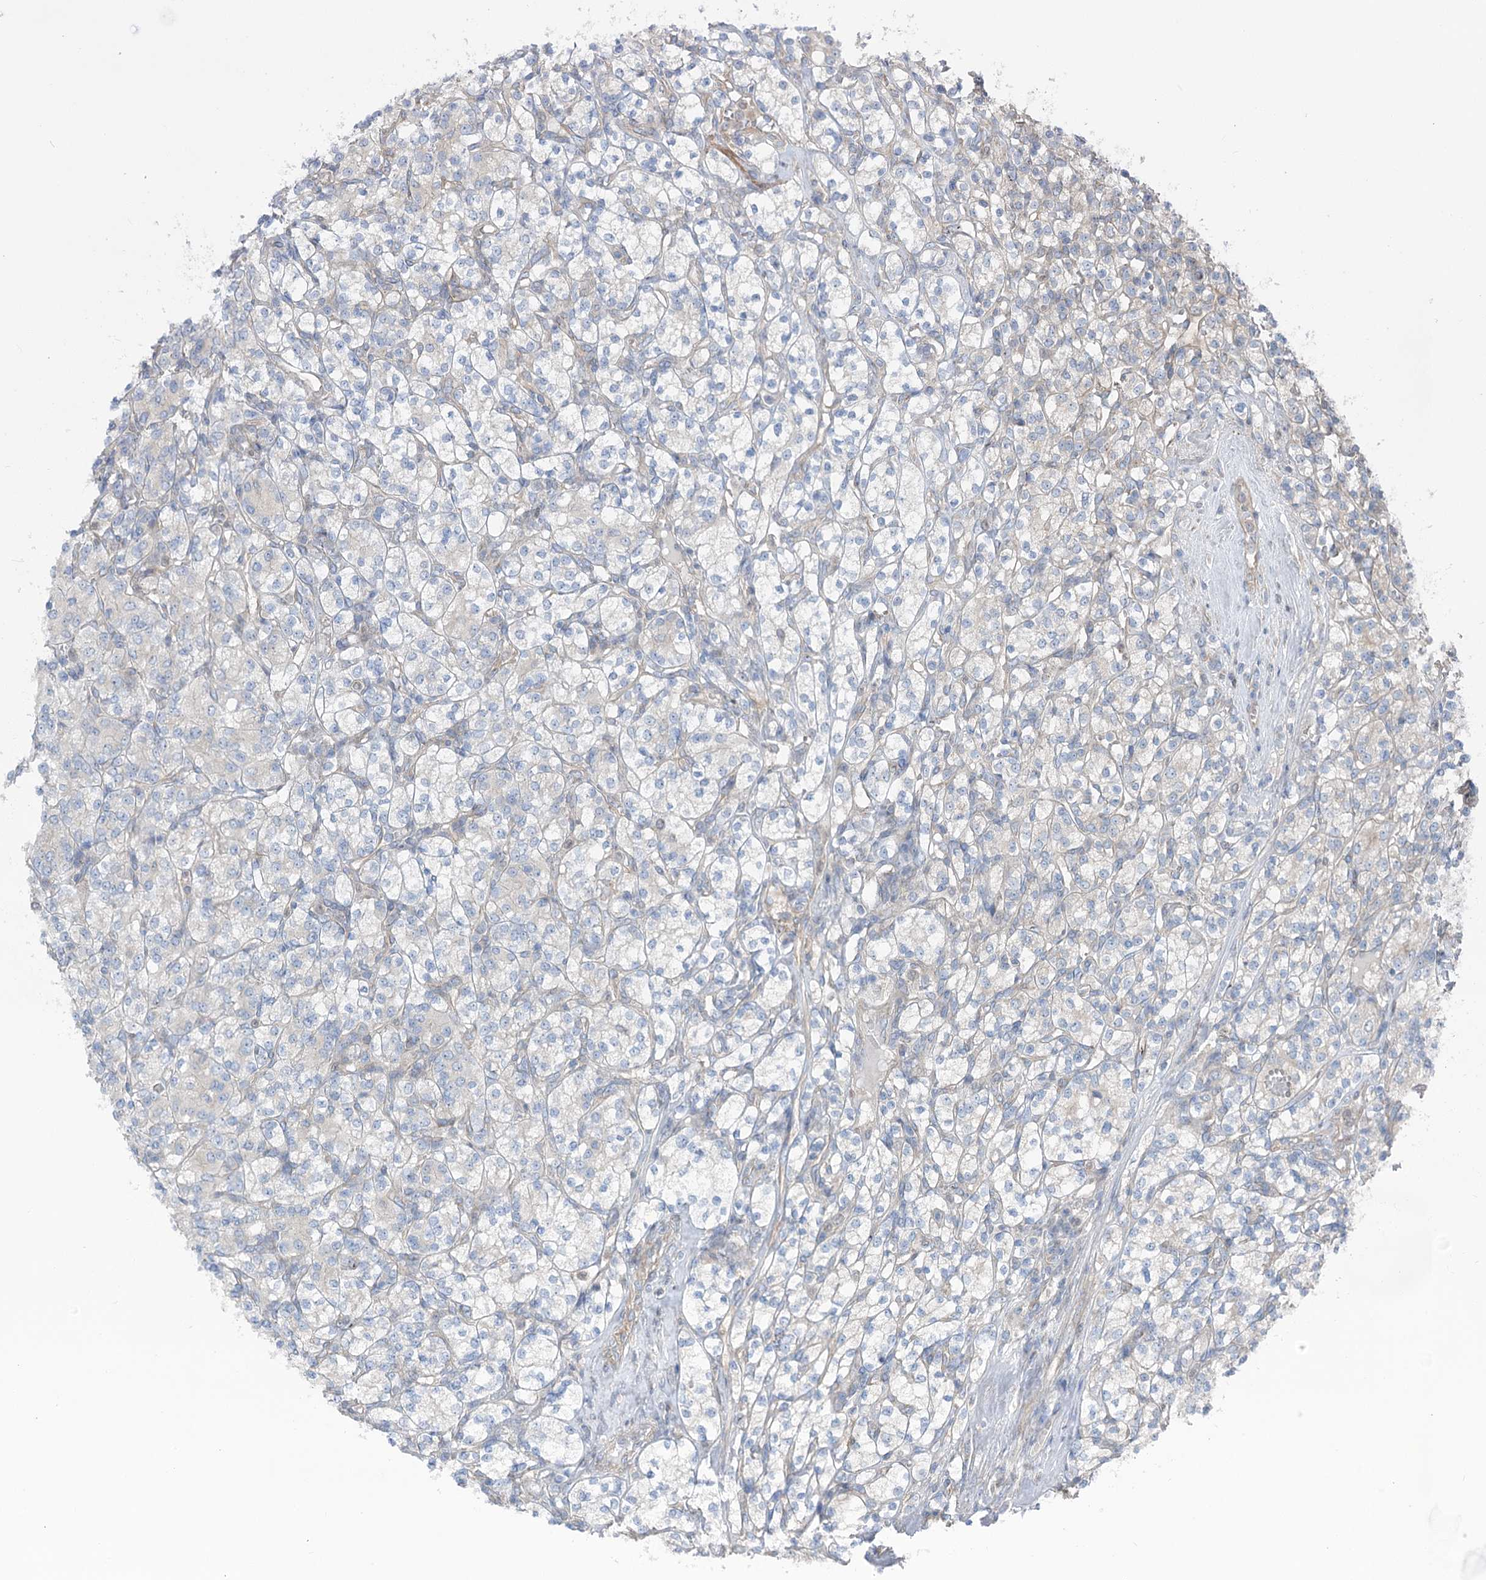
{"staining": {"intensity": "weak", "quantity": "<25%", "location": "cytoplasmic/membranous"}, "tissue": "renal cancer", "cell_type": "Tumor cells", "image_type": "cancer", "snomed": [{"axis": "morphology", "description": "Adenocarcinoma, NOS"}, {"axis": "topography", "description": "Kidney"}], "caption": "Immunohistochemical staining of human renal cancer (adenocarcinoma) reveals no significant positivity in tumor cells.", "gene": "SCN11A", "patient": {"sex": "male", "age": 77}}